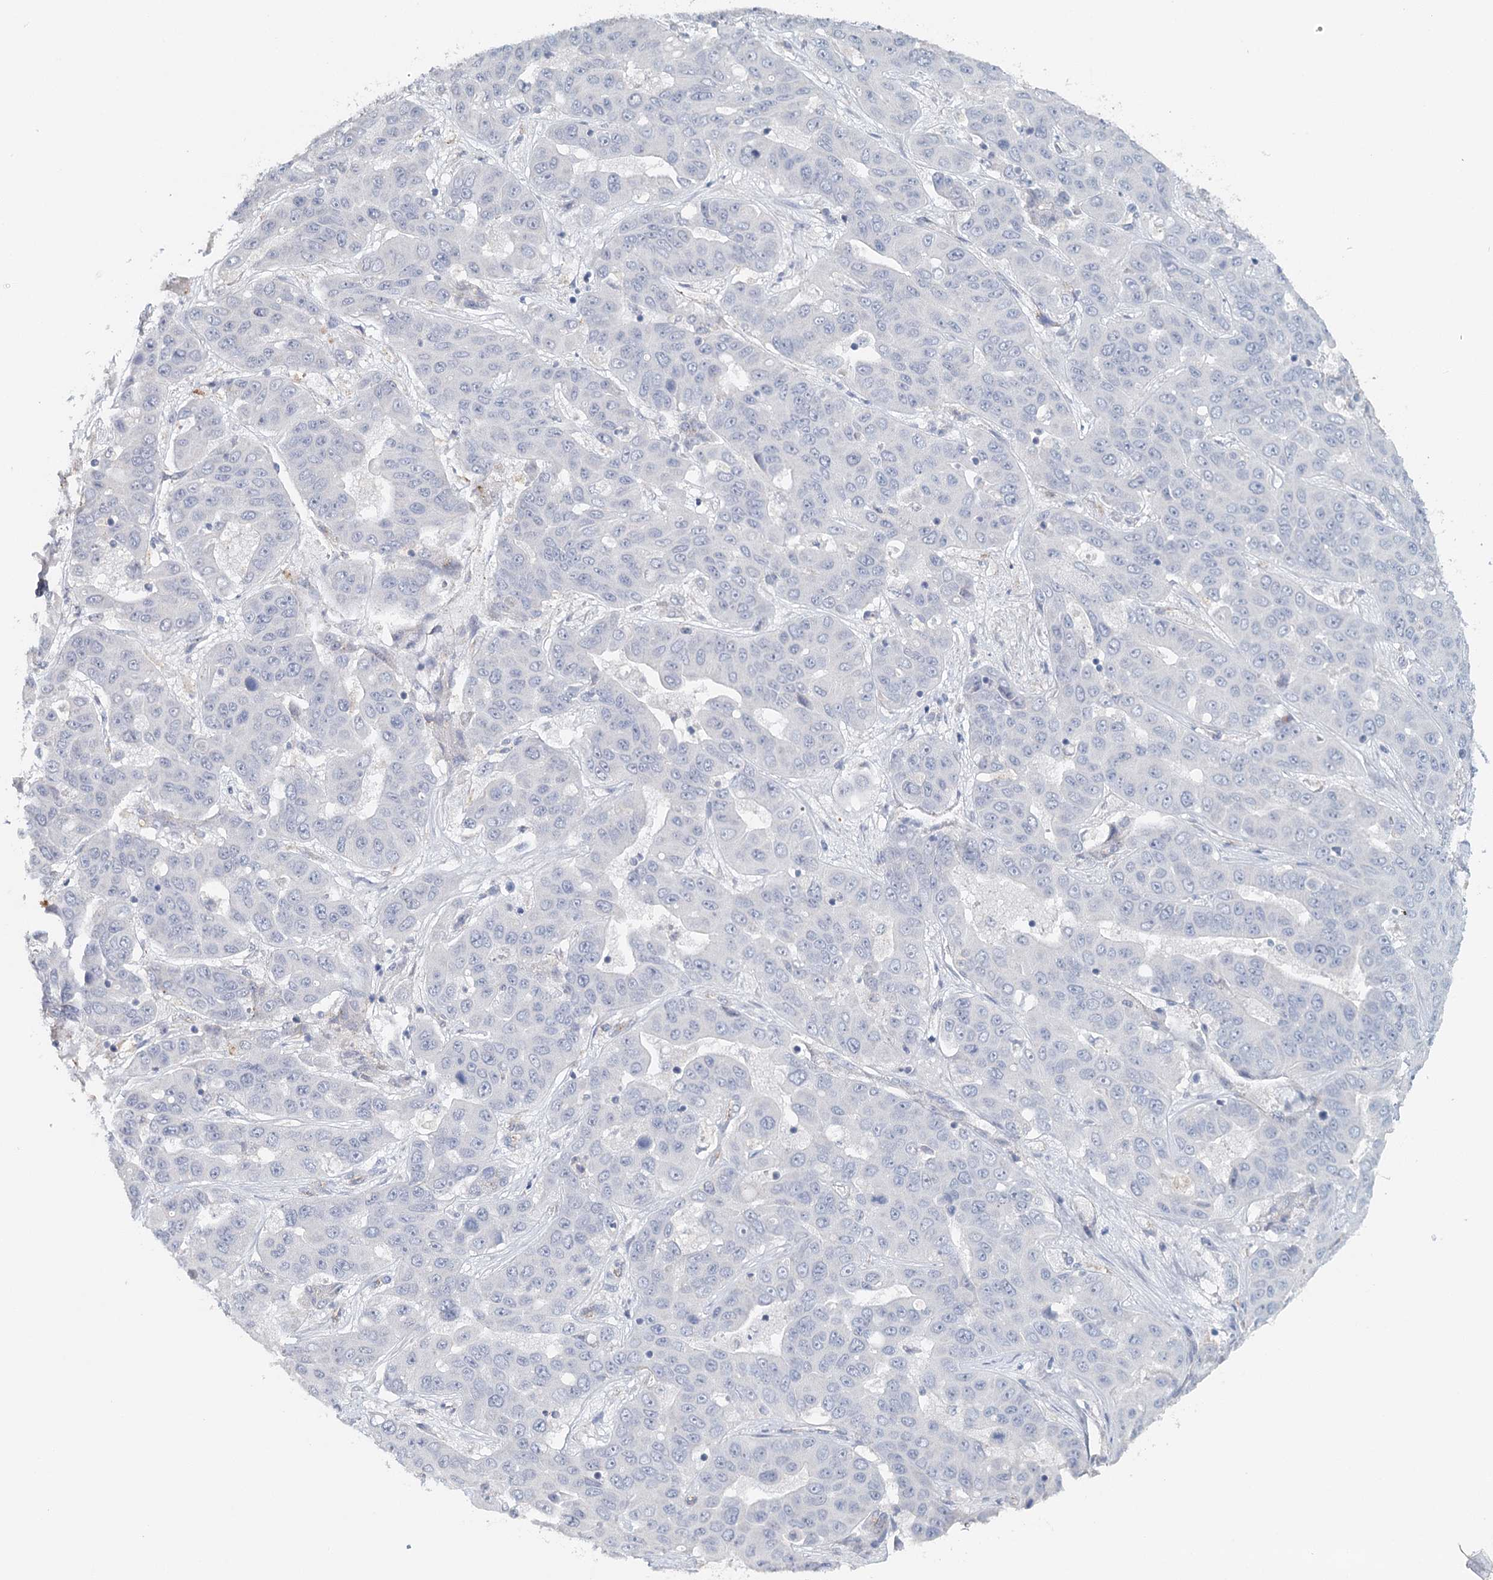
{"staining": {"intensity": "negative", "quantity": "none", "location": "none"}, "tissue": "liver cancer", "cell_type": "Tumor cells", "image_type": "cancer", "snomed": [{"axis": "morphology", "description": "Cholangiocarcinoma"}, {"axis": "topography", "description": "Liver"}], "caption": "This photomicrograph is of liver cholangiocarcinoma stained with immunohistochemistry (IHC) to label a protein in brown with the nuclei are counter-stained blue. There is no positivity in tumor cells.", "gene": "SYNPO", "patient": {"sex": "female", "age": 52}}